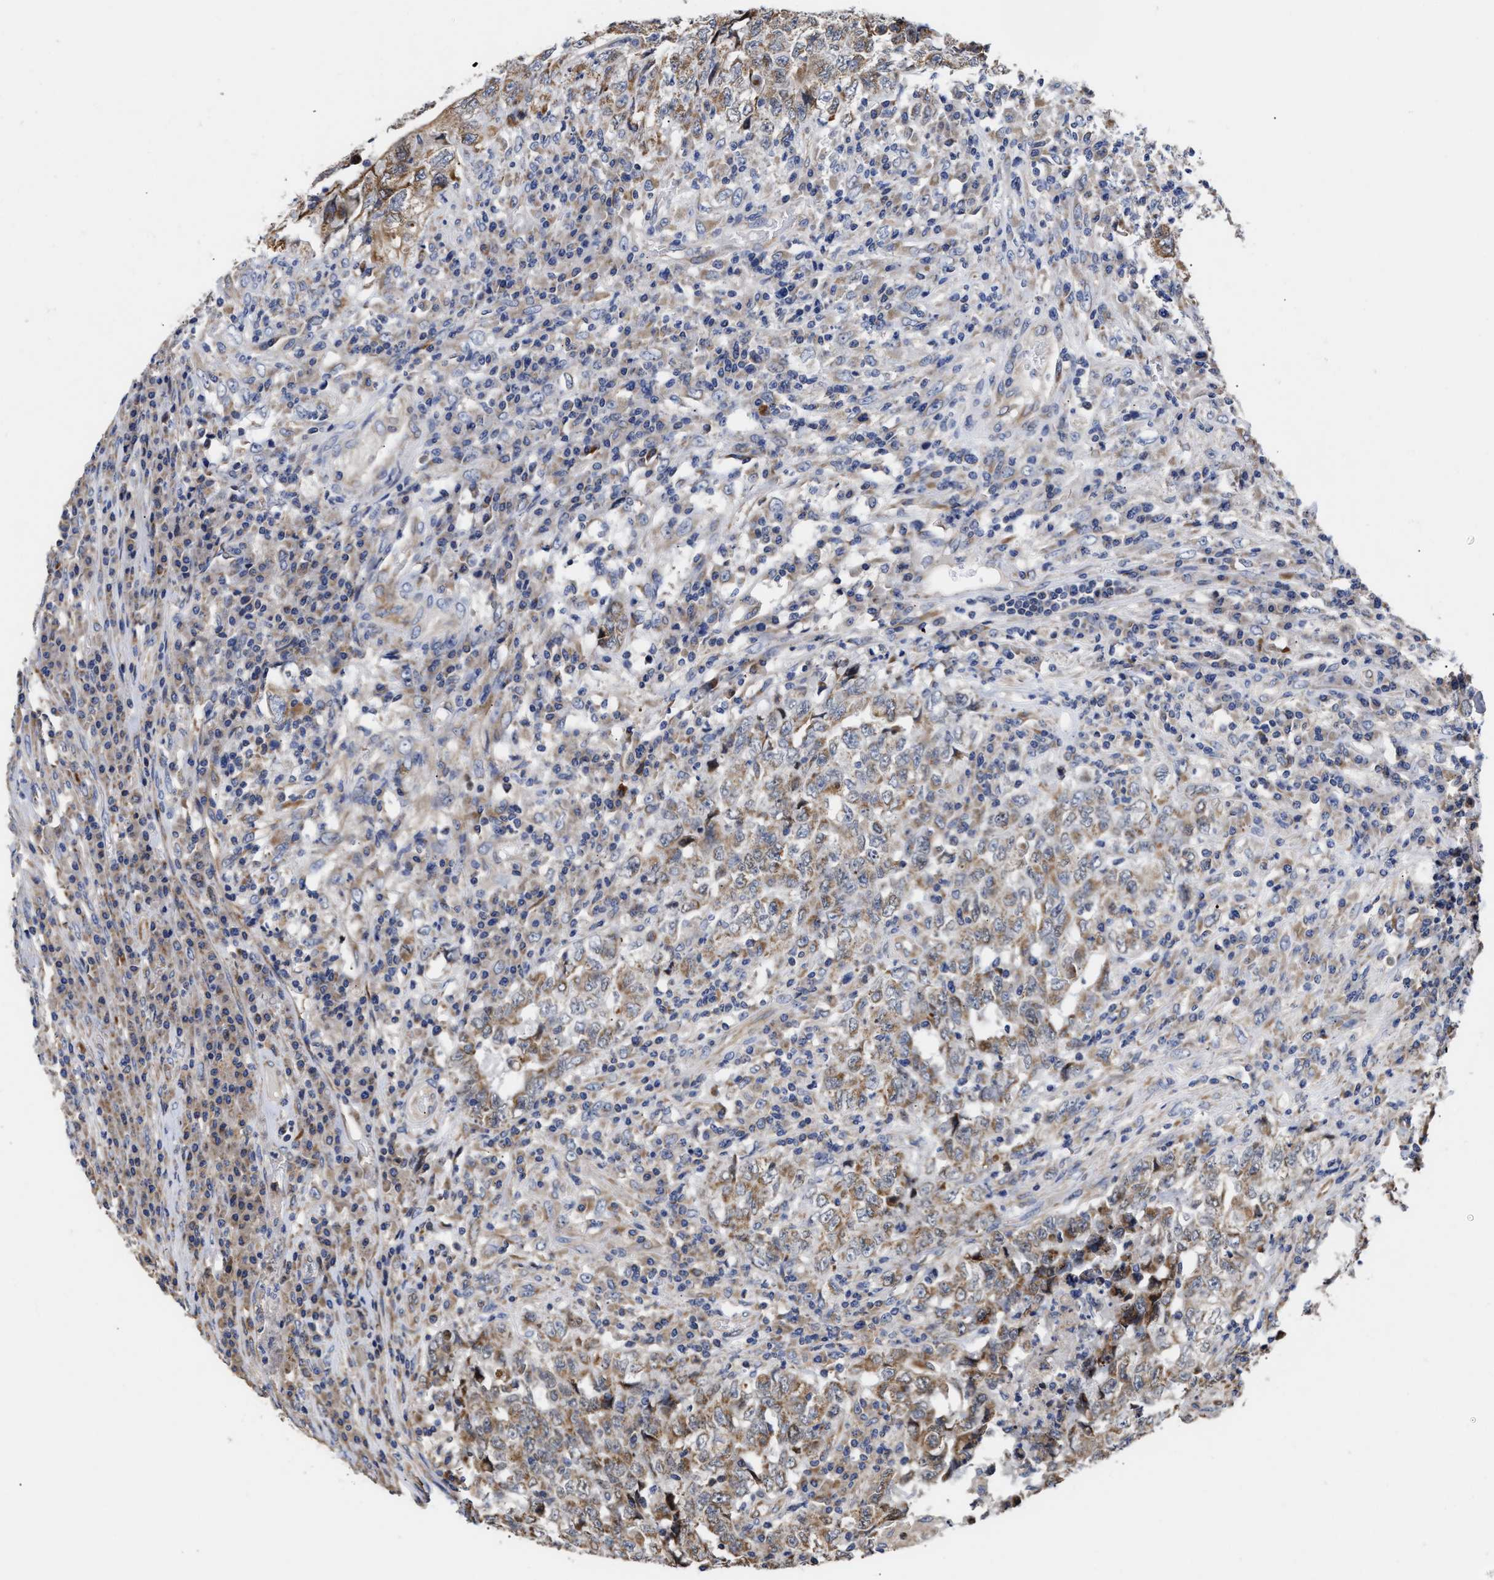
{"staining": {"intensity": "moderate", "quantity": ">75%", "location": "cytoplasmic/membranous"}, "tissue": "testis cancer", "cell_type": "Tumor cells", "image_type": "cancer", "snomed": [{"axis": "morphology", "description": "Necrosis, NOS"}, {"axis": "morphology", "description": "Carcinoma, Embryonal, NOS"}, {"axis": "topography", "description": "Testis"}], "caption": "This photomicrograph demonstrates immunohistochemistry staining of human testis embryonal carcinoma, with medium moderate cytoplasmic/membranous expression in about >75% of tumor cells.", "gene": "MALSU1", "patient": {"sex": "male", "age": 19}}